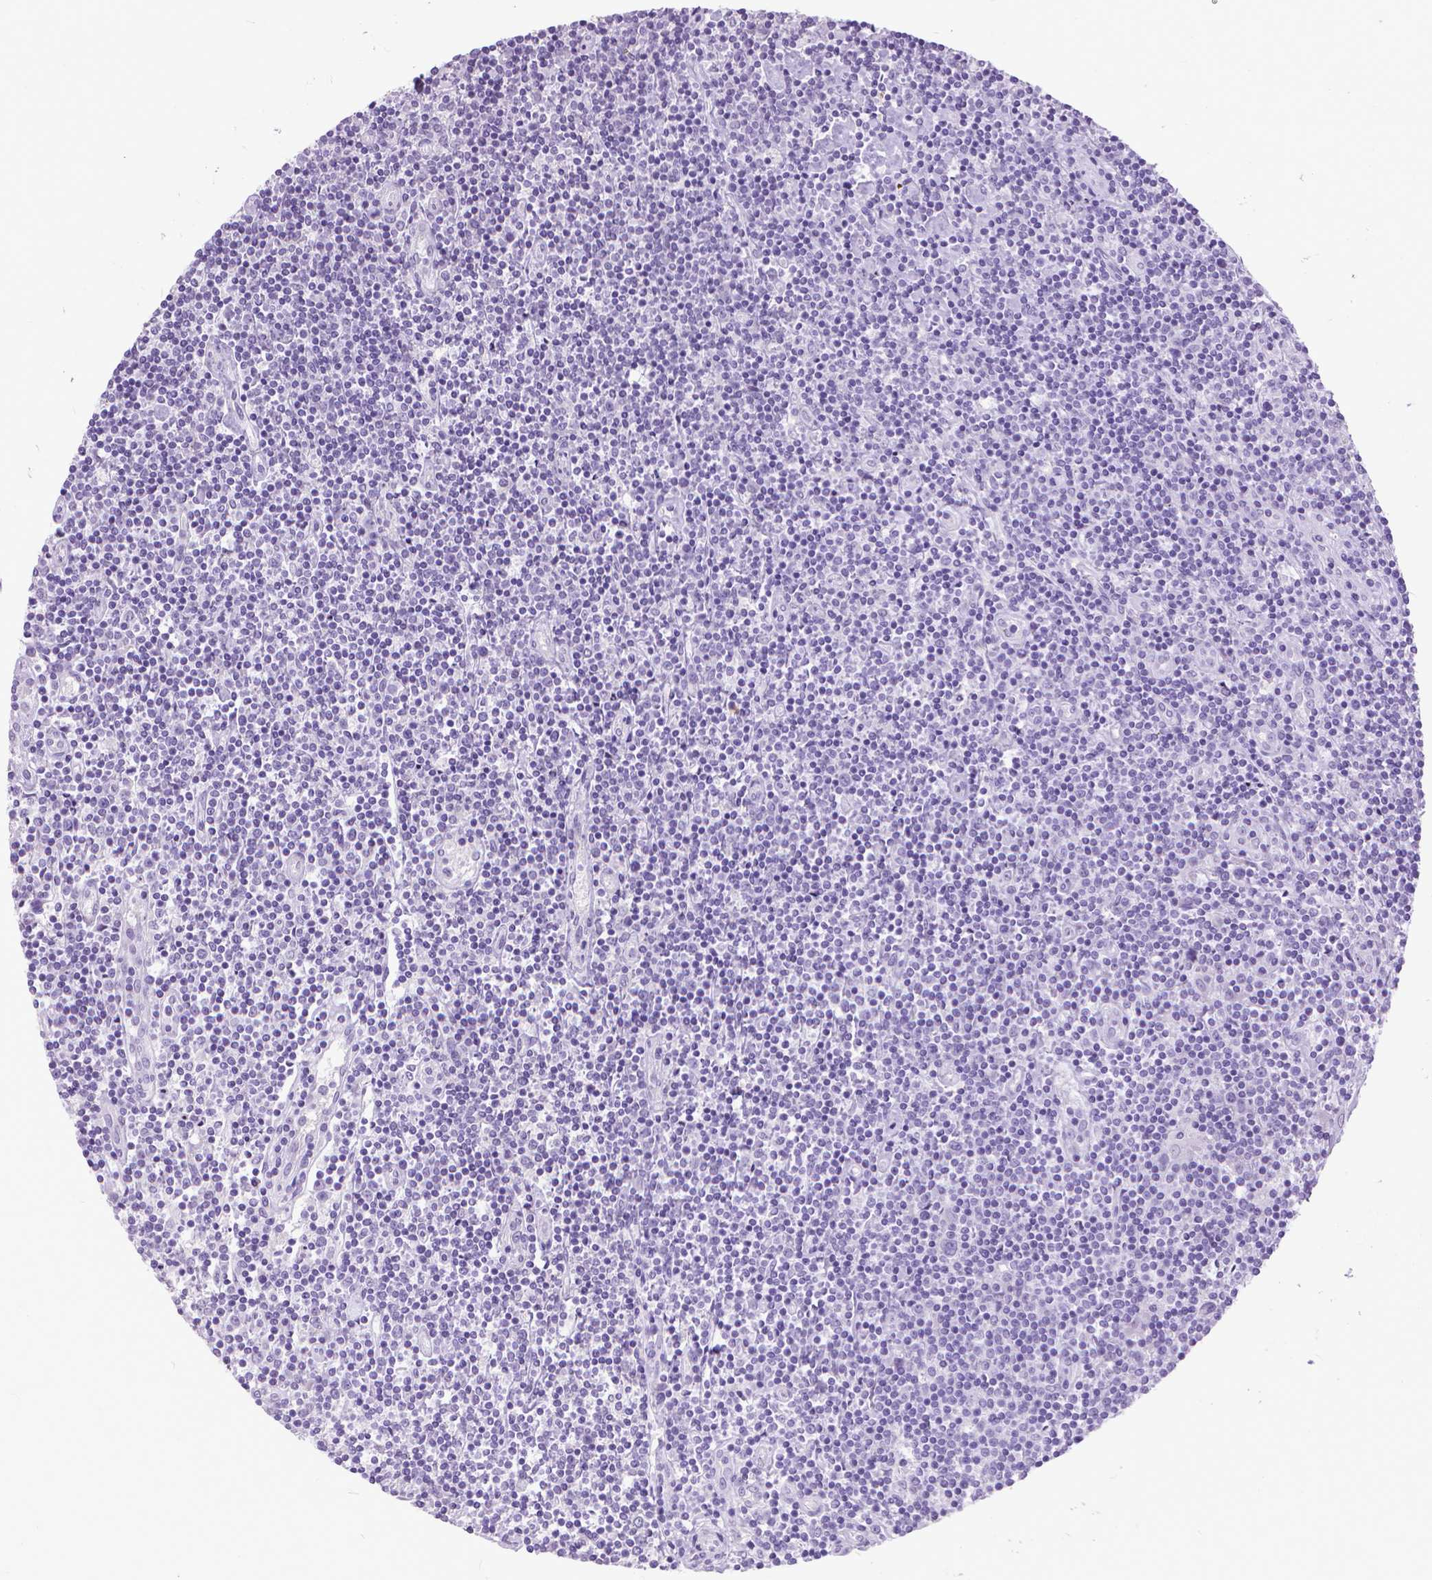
{"staining": {"intensity": "negative", "quantity": "none", "location": "none"}, "tissue": "lymphoma", "cell_type": "Tumor cells", "image_type": "cancer", "snomed": [{"axis": "morphology", "description": "Hodgkin's disease, NOS"}, {"axis": "topography", "description": "Lymph node"}], "caption": "Micrograph shows no protein positivity in tumor cells of Hodgkin's disease tissue.", "gene": "KRT5", "patient": {"sex": "male", "age": 40}}